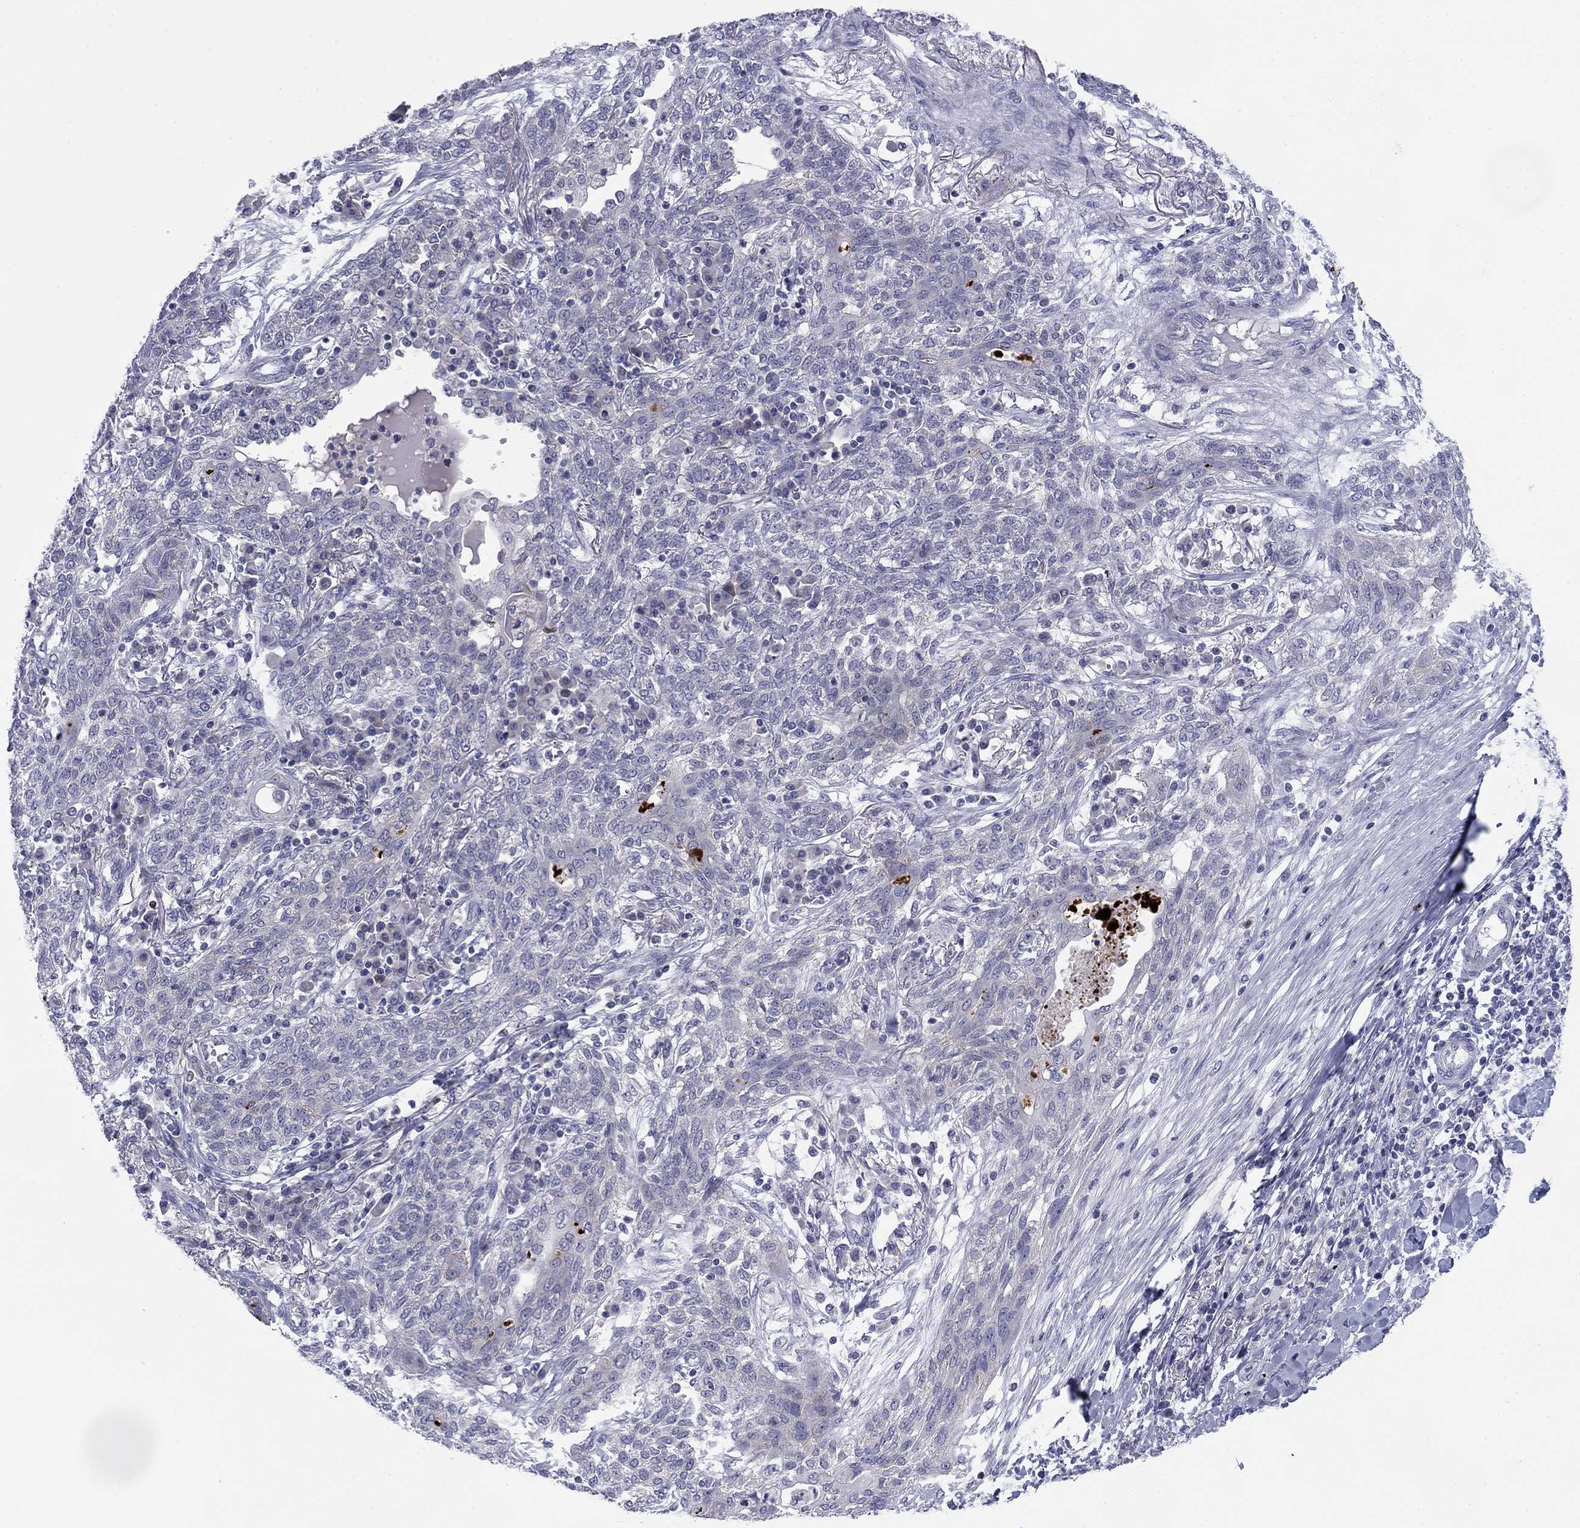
{"staining": {"intensity": "negative", "quantity": "none", "location": "none"}, "tissue": "lung cancer", "cell_type": "Tumor cells", "image_type": "cancer", "snomed": [{"axis": "morphology", "description": "Squamous cell carcinoma, NOS"}, {"axis": "topography", "description": "Lung"}], "caption": "An image of human lung cancer (squamous cell carcinoma) is negative for staining in tumor cells. The staining was performed using DAB (3,3'-diaminobenzidine) to visualize the protein expression in brown, while the nuclei were stained in blue with hematoxylin (Magnification: 20x).", "gene": "CACNA1A", "patient": {"sex": "female", "age": 70}}